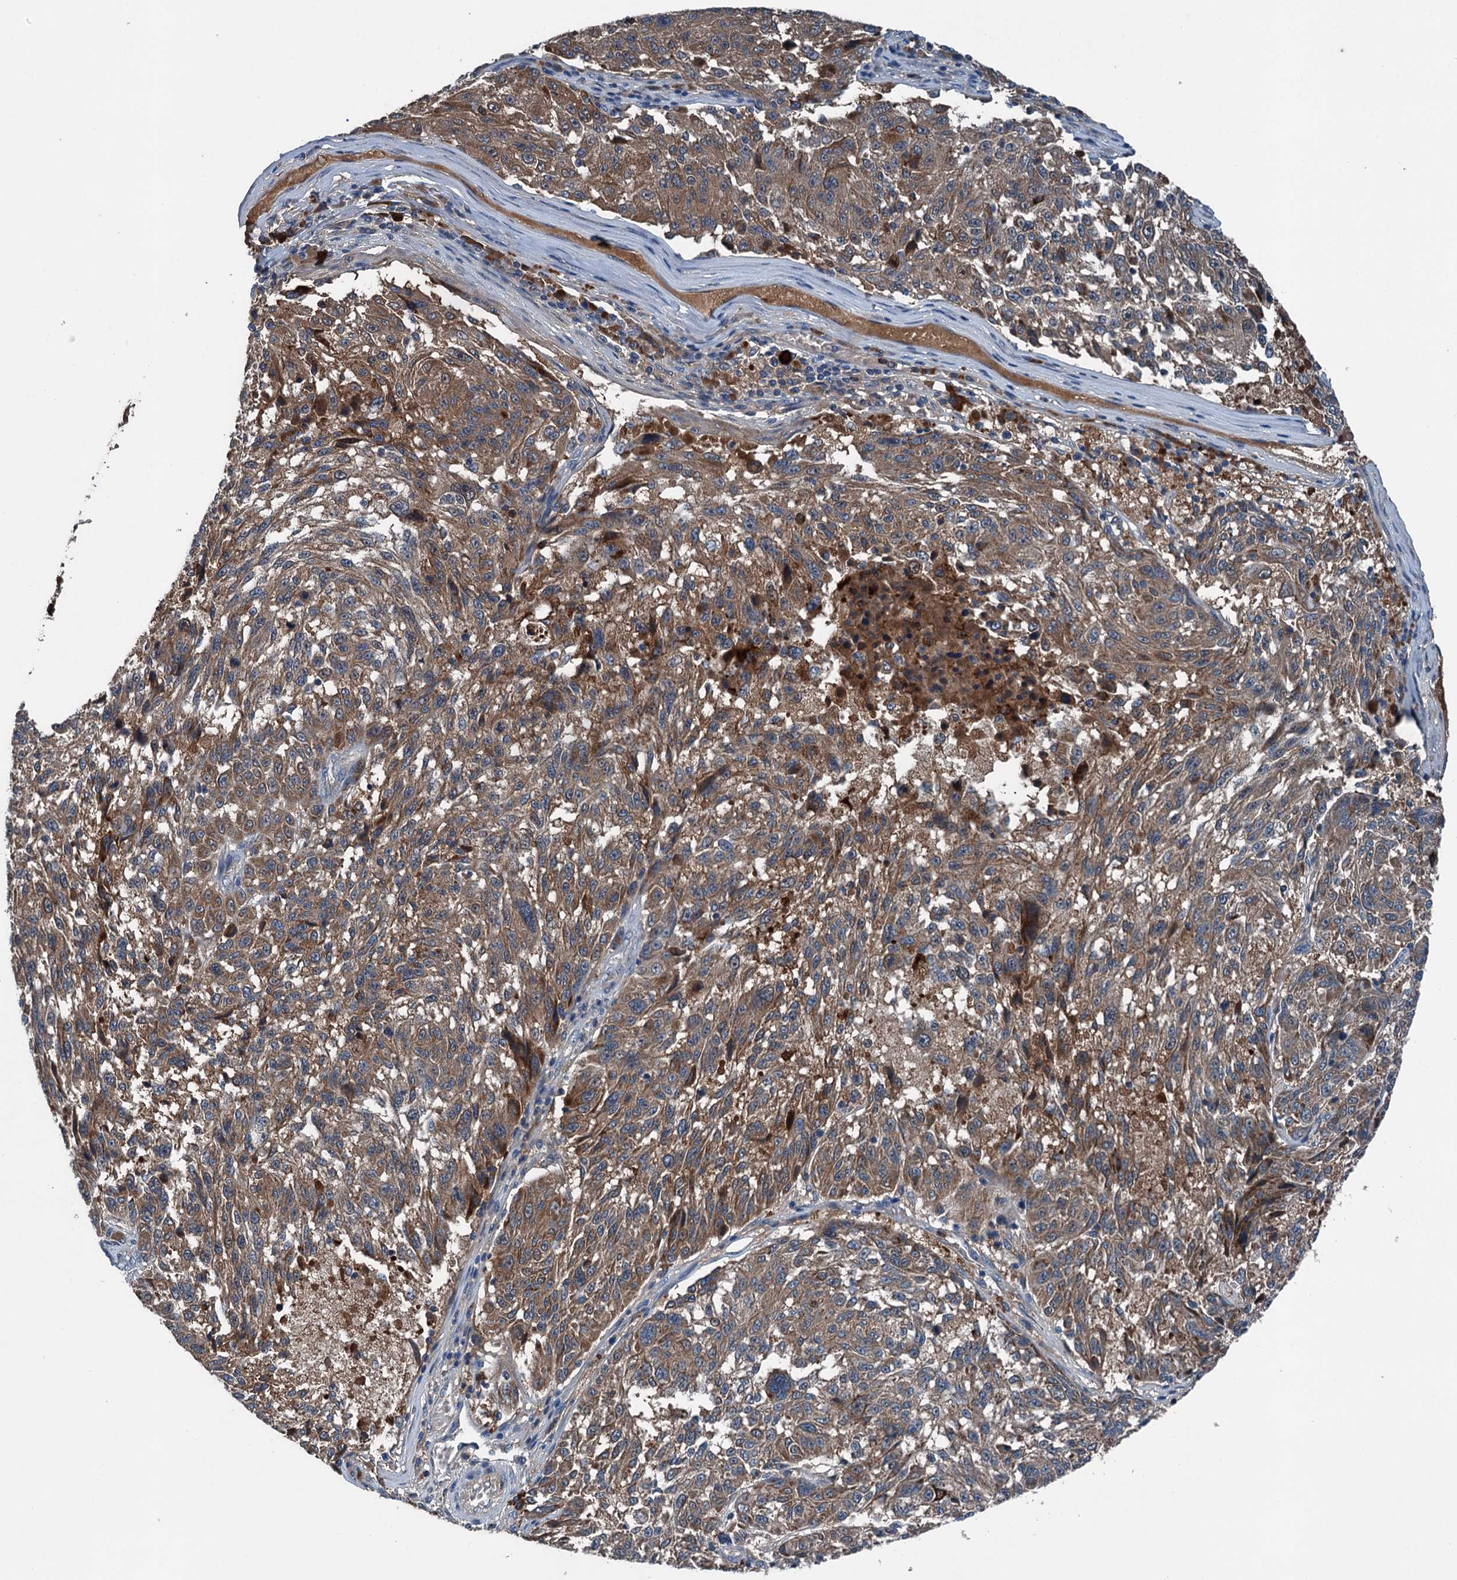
{"staining": {"intensity": "moderate", "quantity": ">75%", "location": "cytoplasmic/membranous"}, "tissue": "melanoma", "cell_type": "Tumor cells", "image_type": "cancer", "snomed": [{"axis": "morphology", "description": "Malignant melanoma, NOS"}, {"axis": "topography", "description": "Skin"}], "caption": "This micrograph exhibits IHC staining of human melanoma, with medium moderate cytoplasmic/membranous positivity in about >75% of tumor cells.", "gene": "PDSS1", "patient": {"sex": "male", "age": 53}}